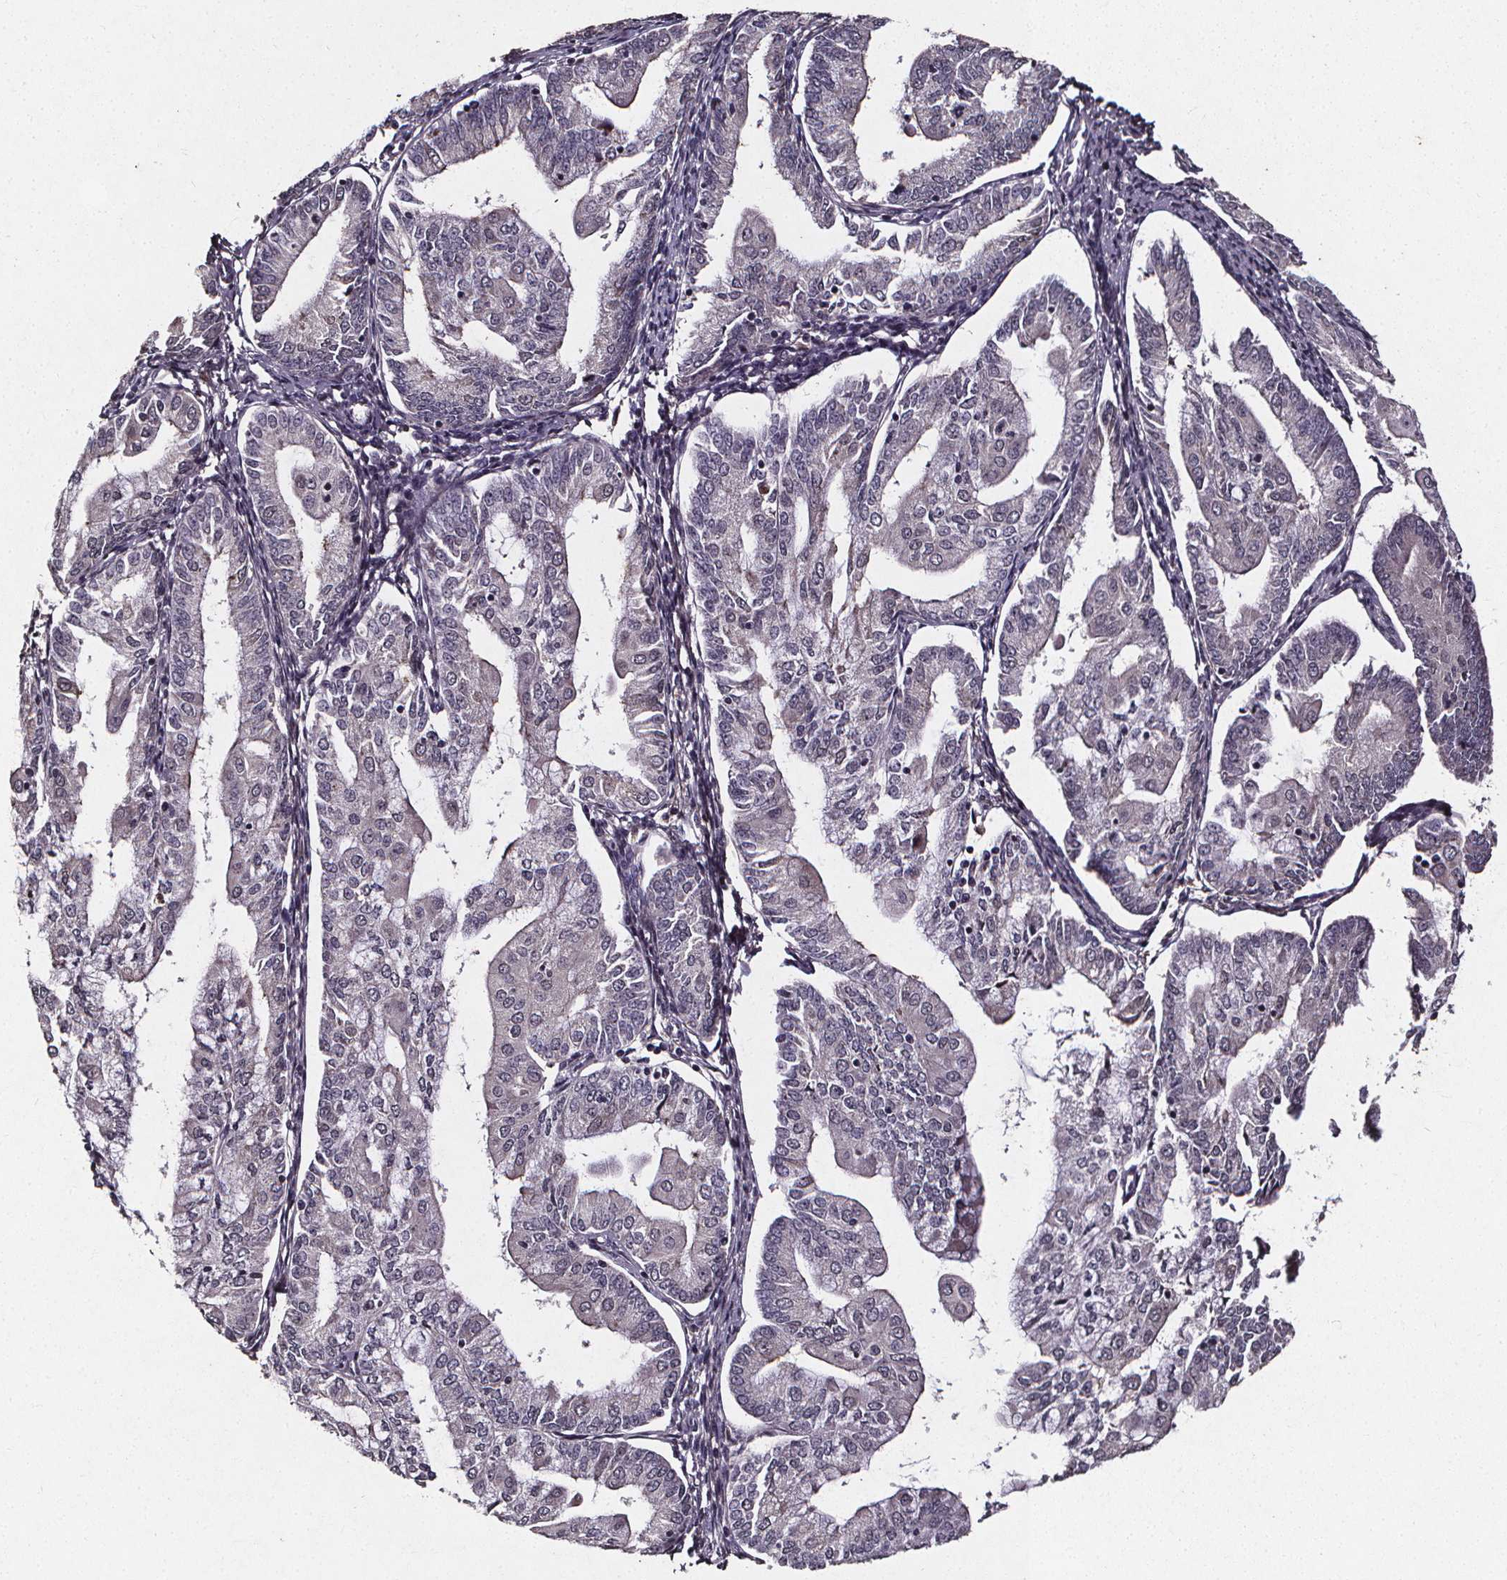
{"staining": {"intensity": "negative", "quantity": "none", "location": "none"}, "tissue": "endometrial cancer", "cell_type": "Tumor cells", "image_type": "cancer", "snomed": [{"axis": "morphology", "description": "Adenocarcinoma, NOS"}, {"axis": "topography", "description": "Endometrium"}], "caption": "Tumor cells are negative for brown protein staining in adenocarcinoma (endometrial).", "gene": "SPAG8", "patient": {"sex": "female", "age": 55}}